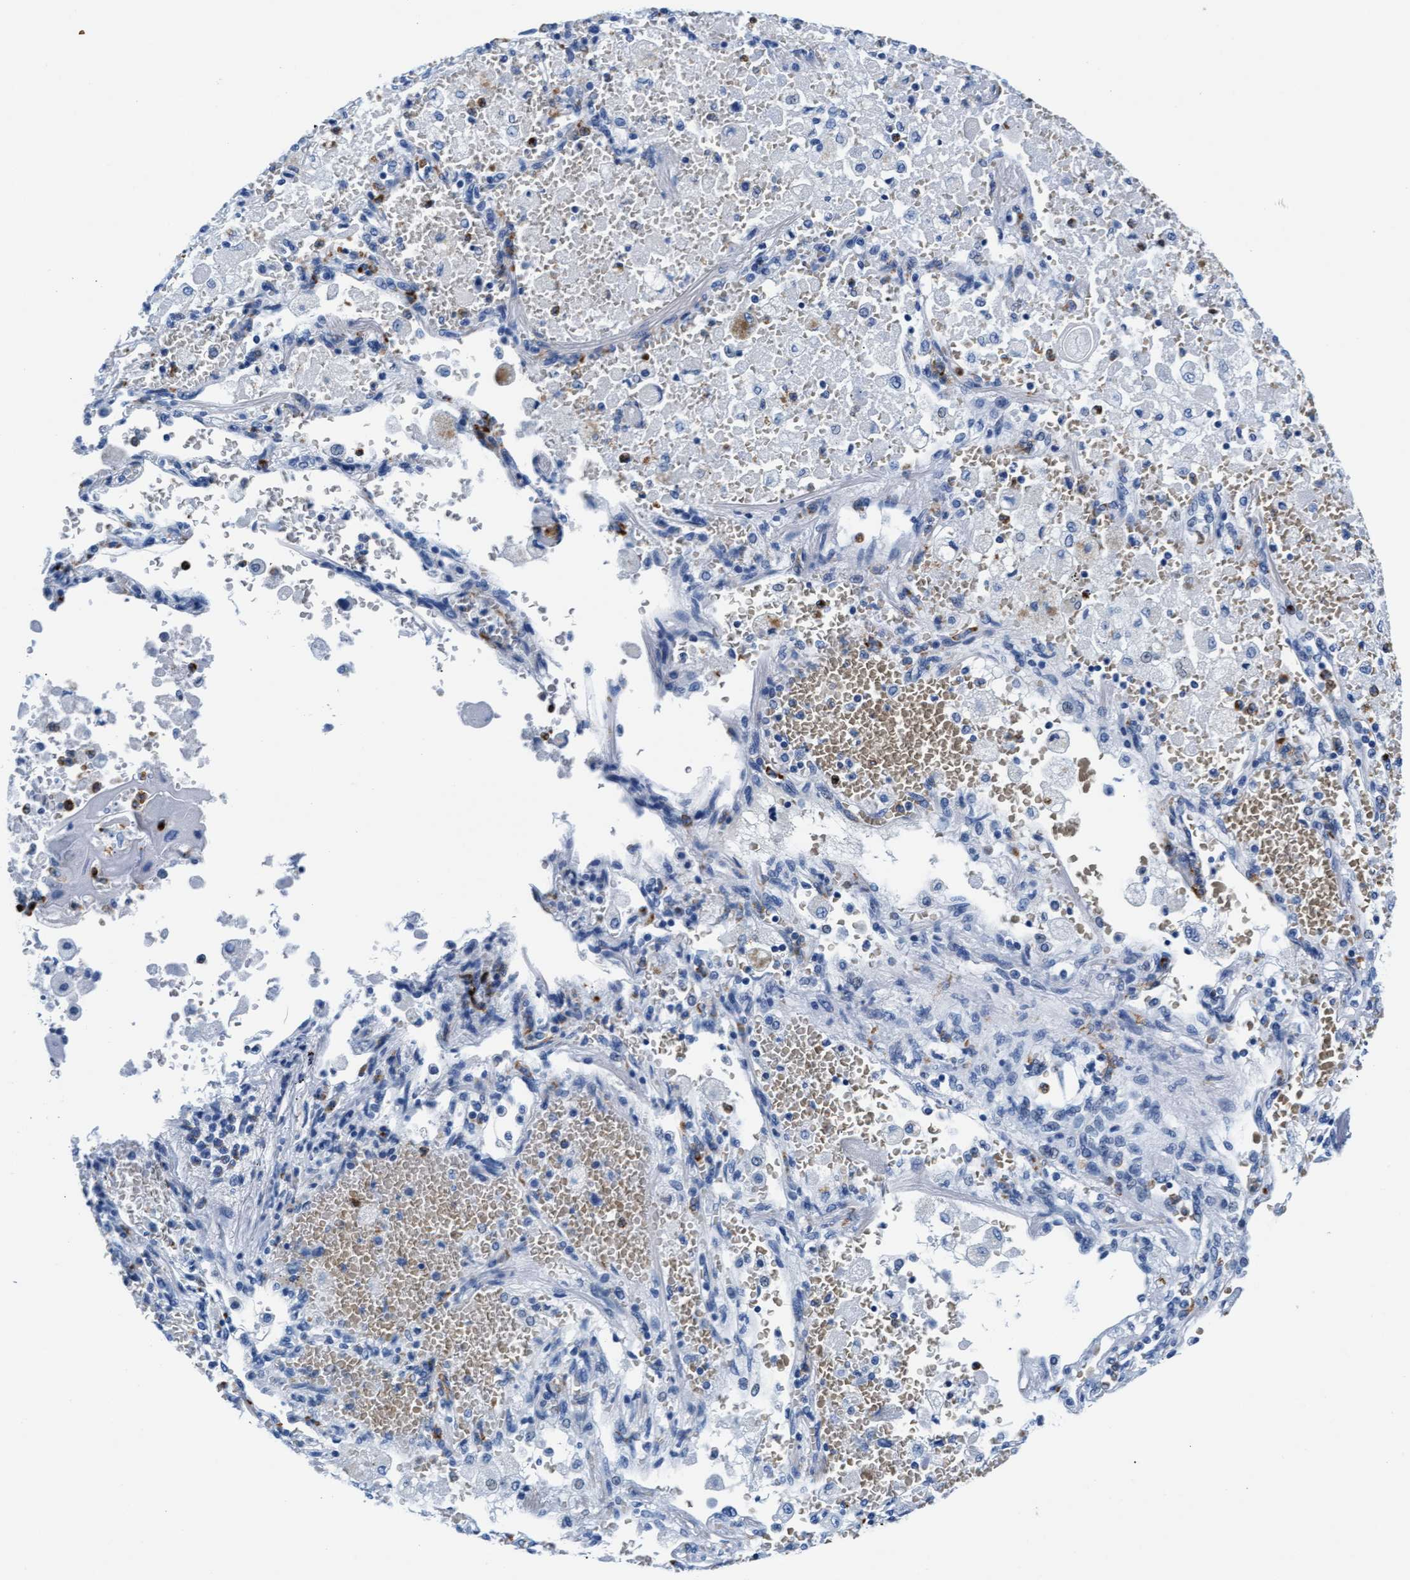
{"staining": {"intensity": "negative", "quantity": "none", "location": "none"}, "tissue": "lung cancer", "cell_type": "Tumor cells", "image_type": "cancer", "snomed": [{"axis": "morphology", "description": "Squamous cell carcinoma, NOS"}, {"axis": "topography", "description": "Lung"}], "caption": "Tumor cells show no significant protein positivity in lung squamous cell carcinoma.", "gene": "MMP8", "patient": {"sex": "male", "age": 61}}